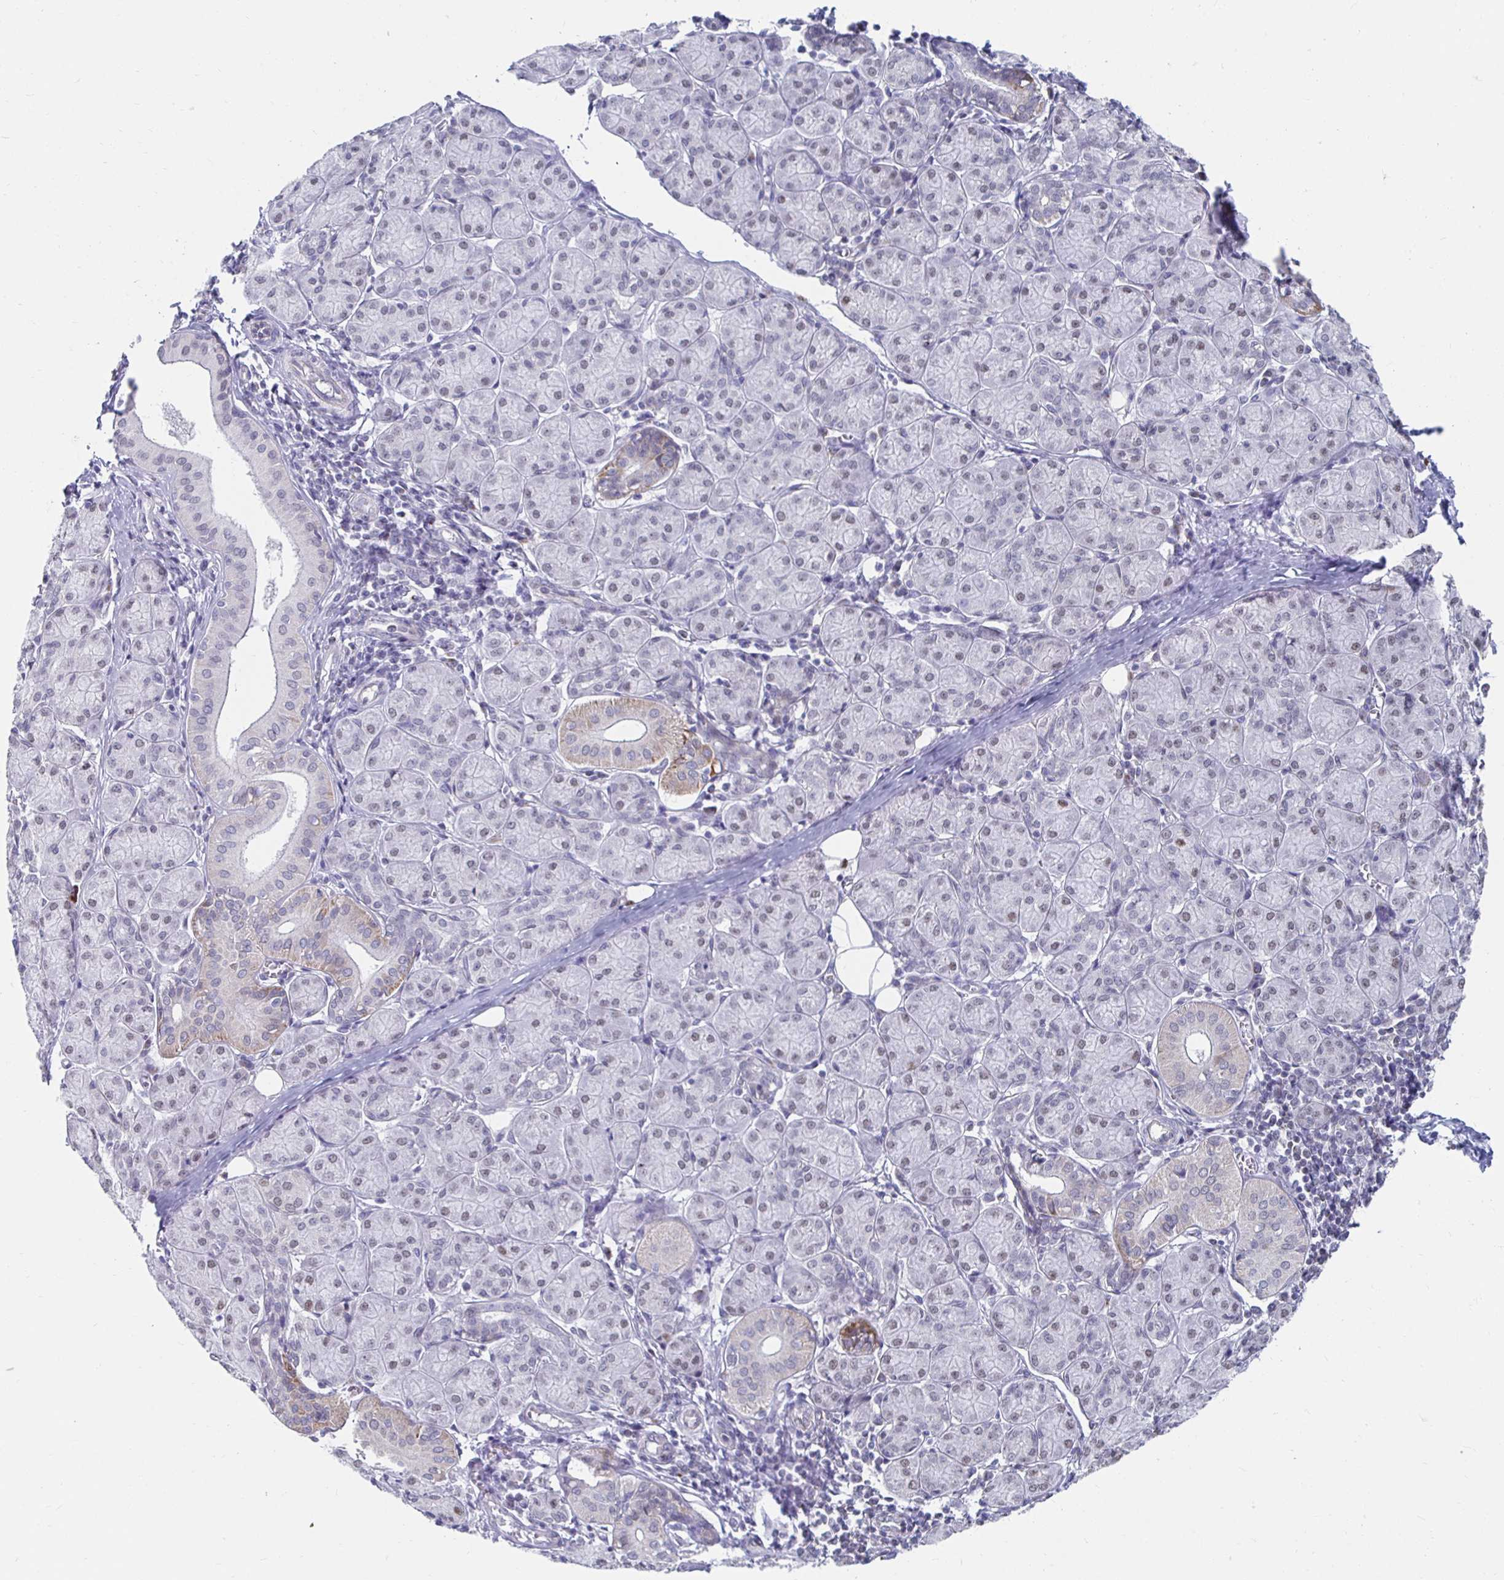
{"staining": {"intensity": "weak", "quantity": "<25%", "location": "cytoplasmic/membranous"}, "tissue": "salivary gland", "cell_type": "Glandular cells", "image_type": "normal", "snomed": [{"axis": "morphology", "description": "Normal tissue, NOS"}, {"axis": "morphology", "description": "Inflammation, NOS"}, {"axis": "topography", "description": "Lymph node"}, {"axis": "topography", "description": "Salivary gland"}], "caption": "This is an immunohistochemistry image of benign human salivary gland. There is no staining in glandular cells.", "gene": "NOCT", "patient": {"sex": "male", "age": 3}}